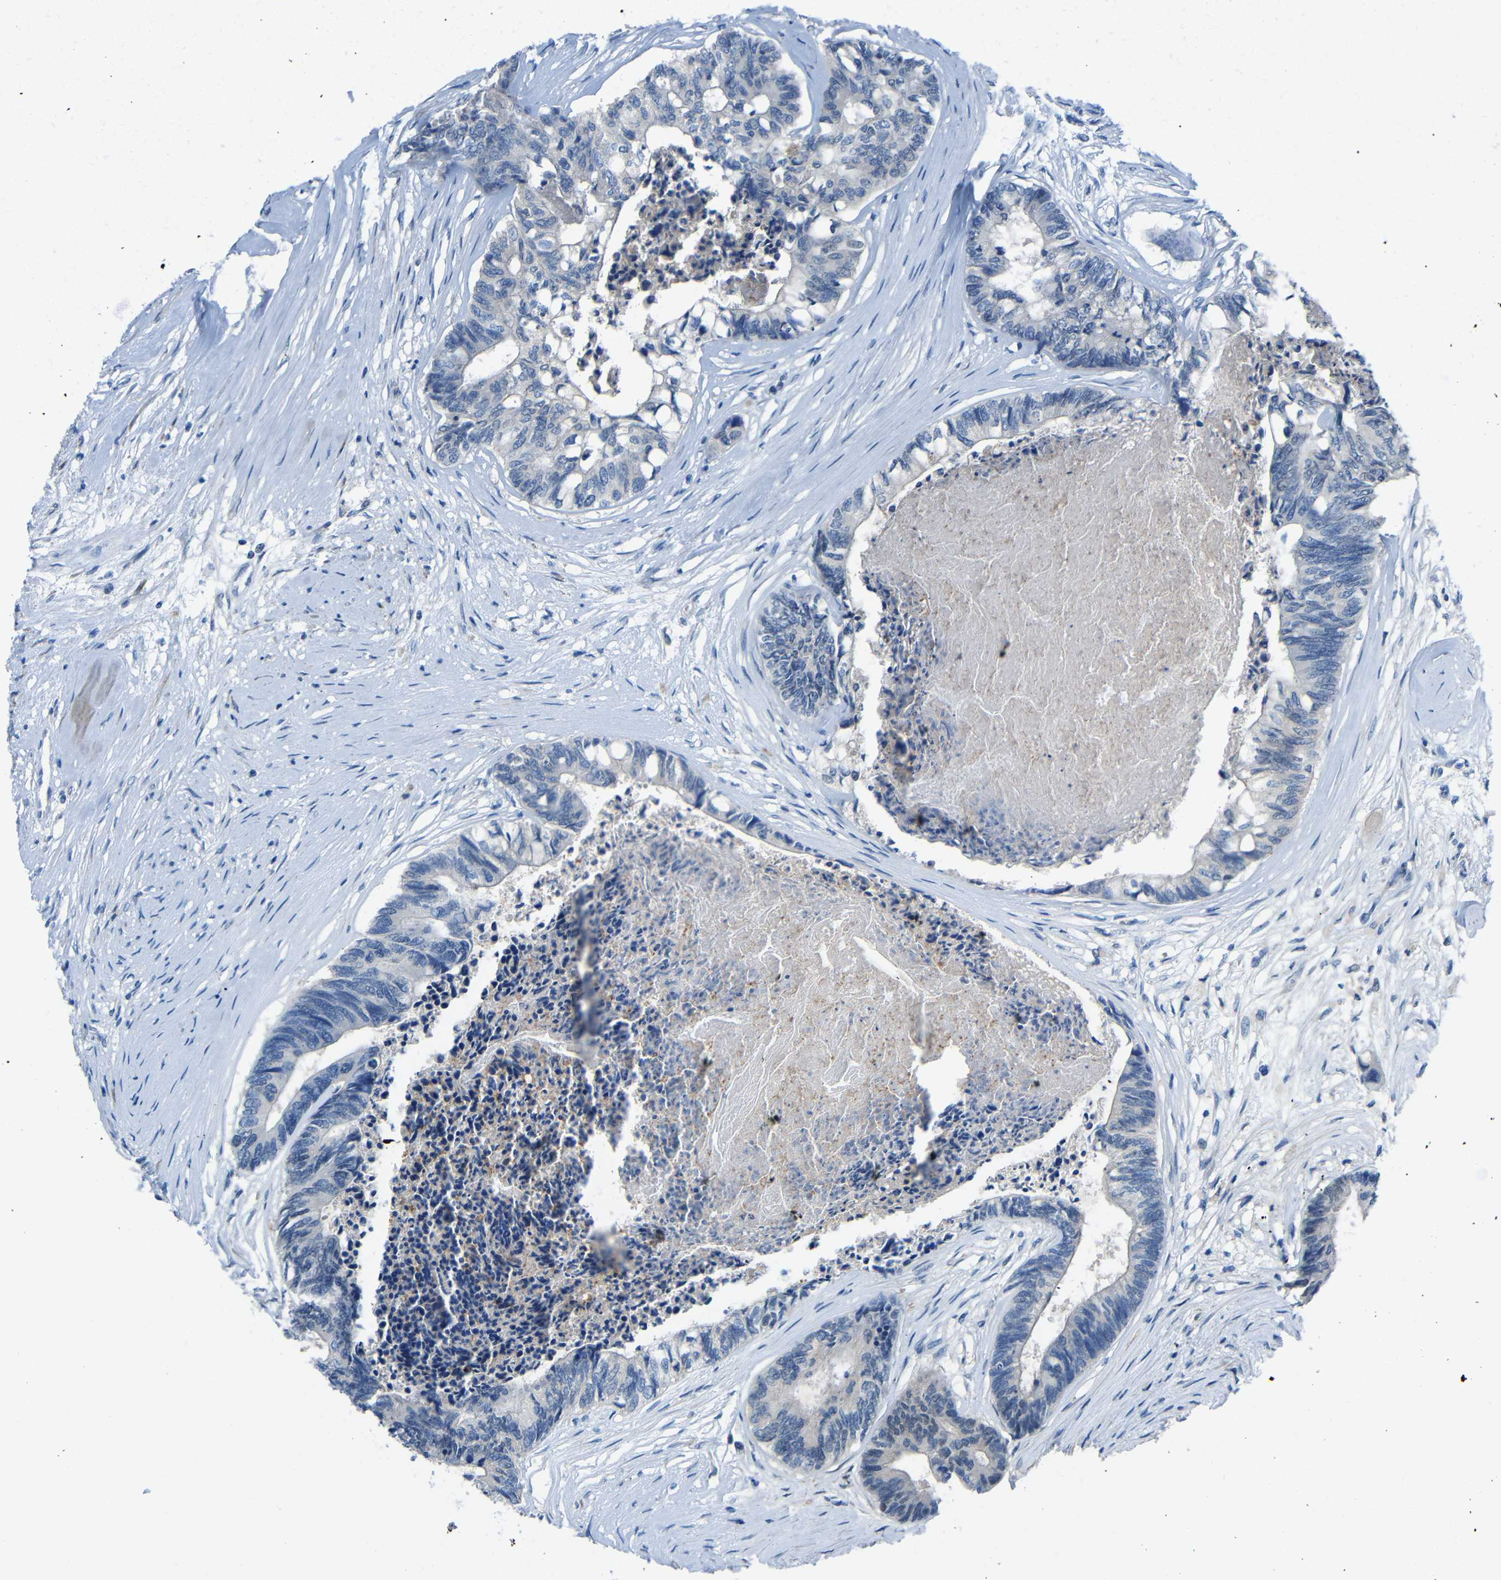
{"staining": {"intensity": "negative", "quantity": "none", "location": "none"}, "tissue": "colorectal cancer", "cell_type": "Tumor cells", "image_type": "cancer", "snomed": [{"axis": "morphology", "description": "Adenocarcinoma, NOS"}, {"axis": "topography", "description": "Rectum"}], "caption": "The image shows no significant expression in tumor cells of colorectal adenocarcinoma.", "gene": "NEGR1", "patient": {"sex": "male", "age": 63}}